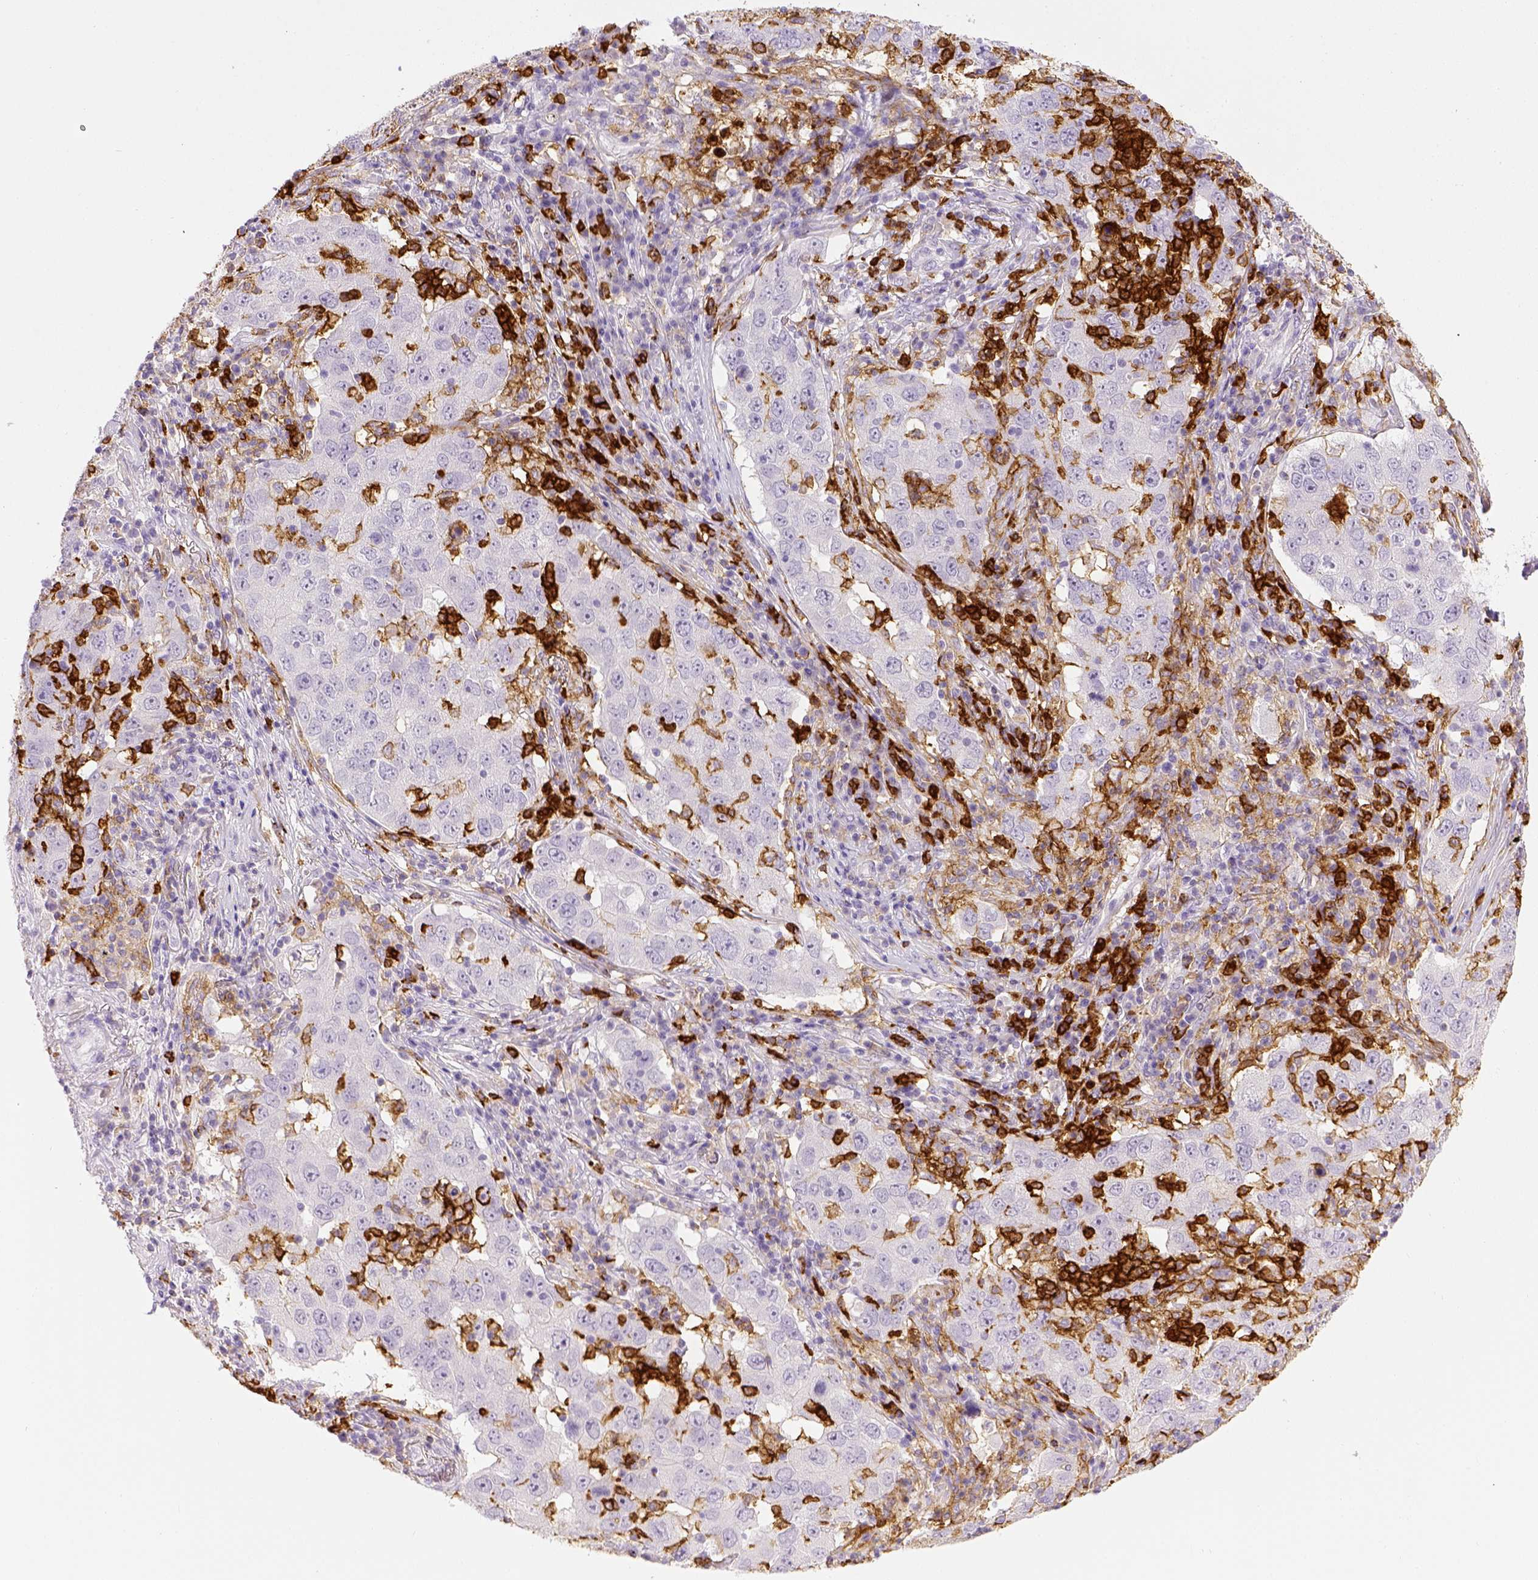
{"staining": {"intensity": "negative", "quantity": "none", "location": "none"}, "tissue": "lung cancer", "cell_type": "Tumor cells", "image_type": "cancer", "snomed": [{"axis": "morphology", "description": "Adenocarcinoma, NOS"}, {"axis": "topography", "description": "Lung"}], "caption": "Tumor cells are negative for brown protein staining in adenocarcinoma (lung).", "gene": "ITGAM", "patient": {"sex": "male", "age": 73}}